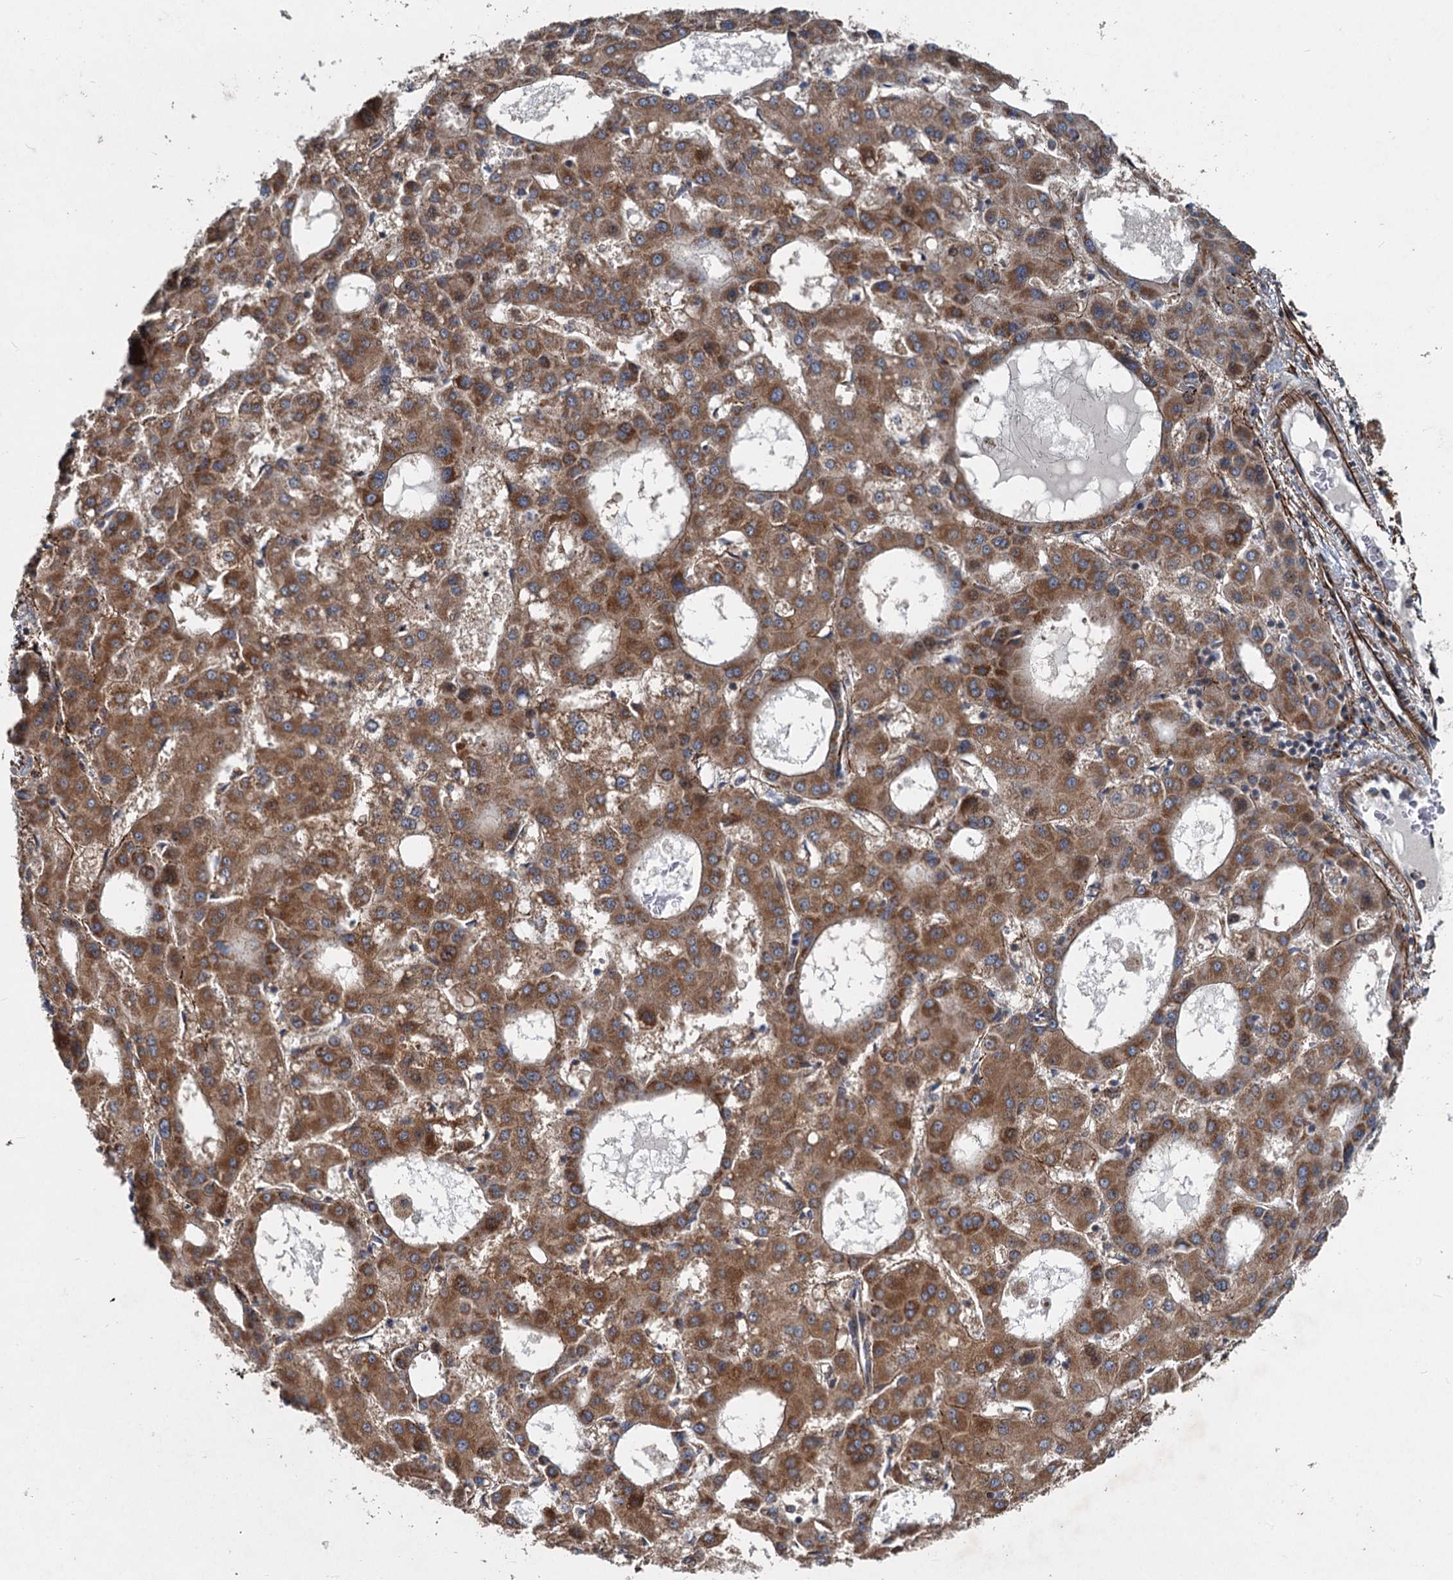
{"staining": {"intensity": "strong", "quantity": ">75%", "location": "cytoplasmic/membranous"}, "tissue": "liver cancer", "cell_type": "Tumor cells", "image_type": "cancer", "snomed": [{"axis": "morphology", "description": "Carcinoma, Hepatocellular, NOS"}, {"axis": "topography", "description": "Liver"}], "caption": "Approximately >75% of tumor cells in liver cancer demonstrate strong cytoplasmic/membranous protein positivity as visualized by brown immunohistochemical staining.", "gene": "ADCY2", "patient": {"sex": "male", "age": 47}}